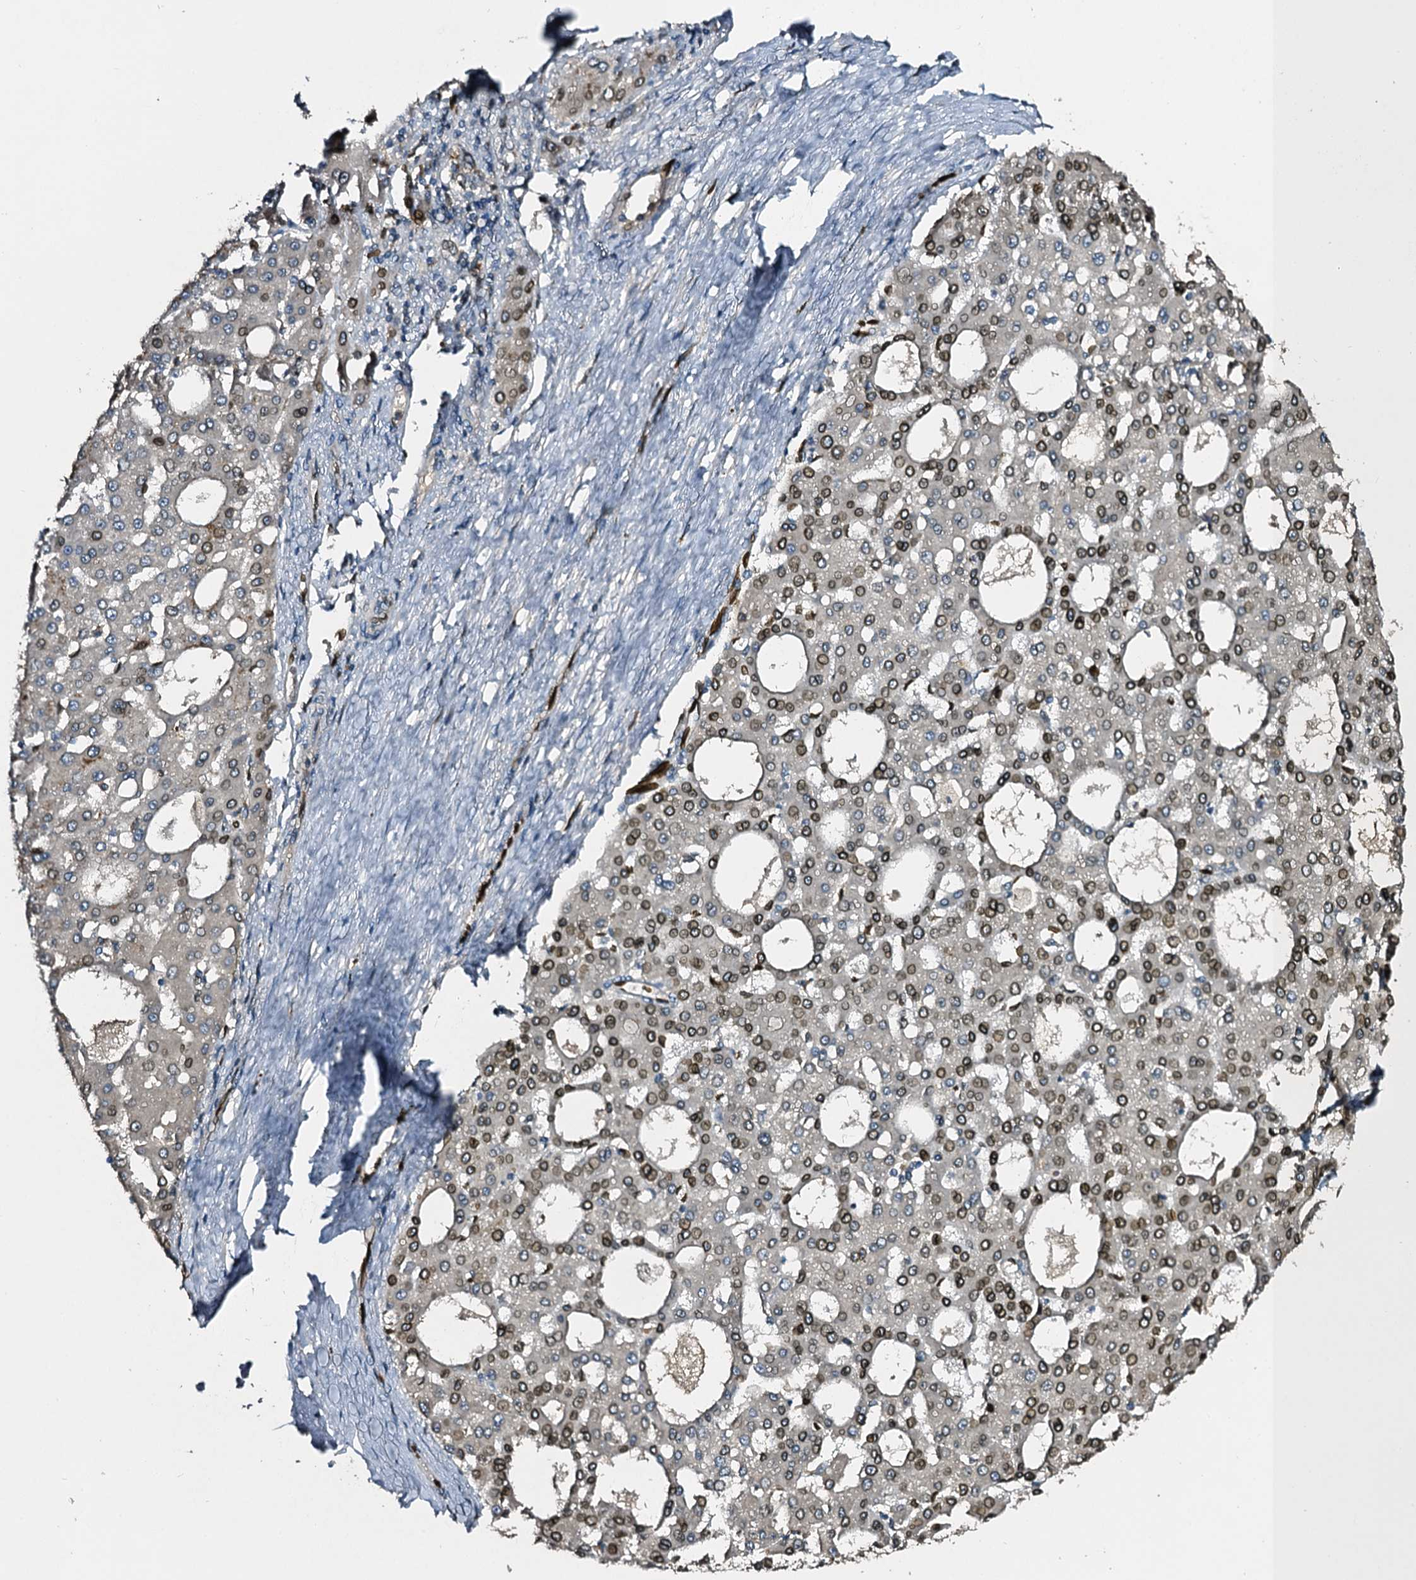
{"staining": {"intensity": "moderate", "quantity": "25%-75%", "location": "cytoplasmic/membranous,nuclear"}, "tissue": "liver cancer", "cell_type": "Tumor cells", "image_type": "cancer", "snomed": [{"axis": "morphology", "description": "Carcinoma, Hepatocellular, NOS"}, {"axis": "topography", "description": "Liver"}], "caption": "This histopathology image shows liver cancer stained with immunohistochemistry (IHC) to label a protein in brown. The cytoplasmic/membranous and nuclear of tumor cells show moderate positivity for the protein. Nuclei are counter-stained blue.", "gene": "SLC11A2", "patient": {"sex": "male", "age": 47}}